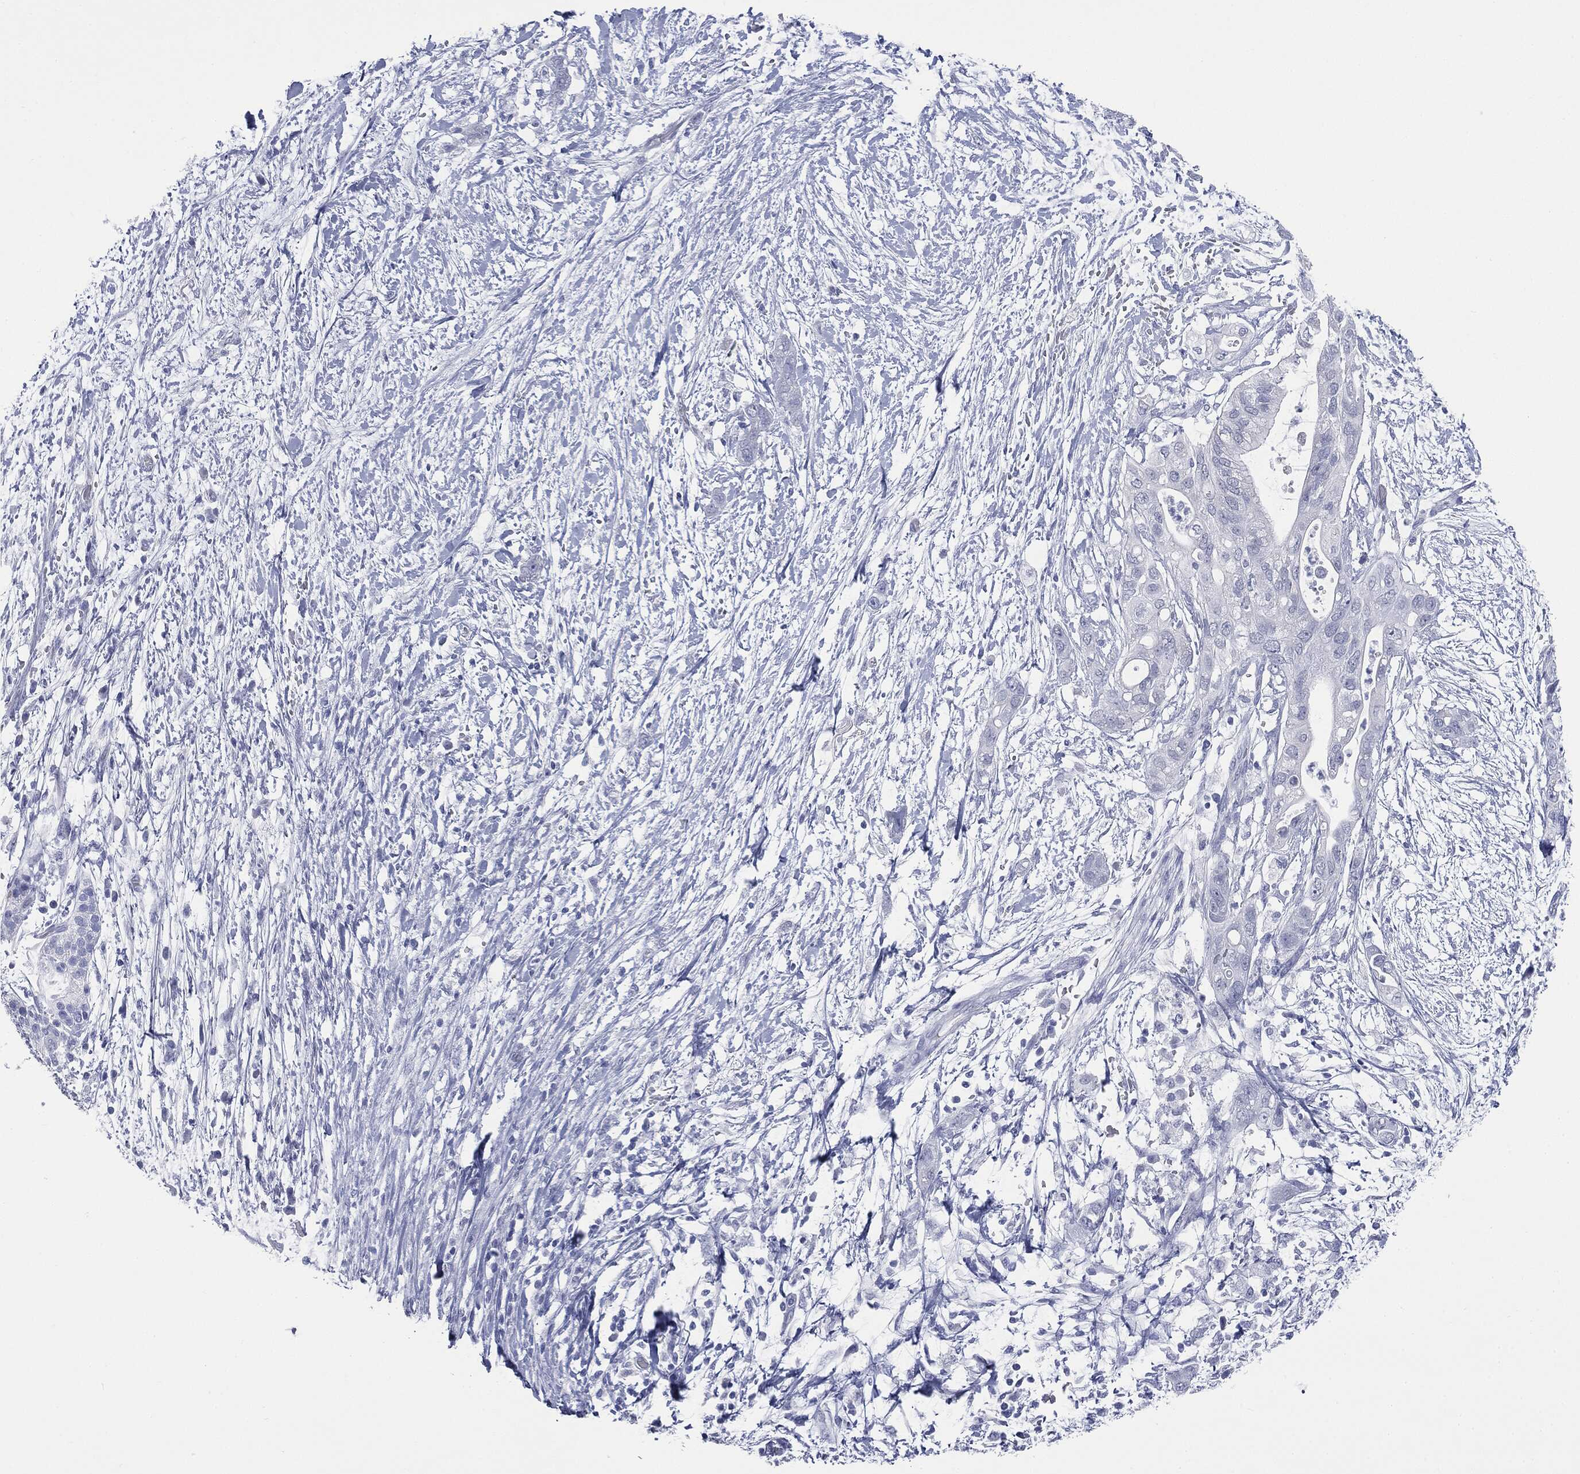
{"staining": {"intensity": "negative", "quantity": "none", "location": "none"}, "tissue": "pancreatic cancer", "cell_type": "Tumor cells", "image_type": "cancer", "snomed": [{"axis": "morphology", "description": "Adenocarcinoma, NOS"}, {"axis": "topography", "description": "Pancreas"}], "caption": "Tumor cells show no significant protein positivity in pancreatic adenocarcinoma.", "gene": "ATP2A1", "patient": {"sex": "female", "age": 72}}